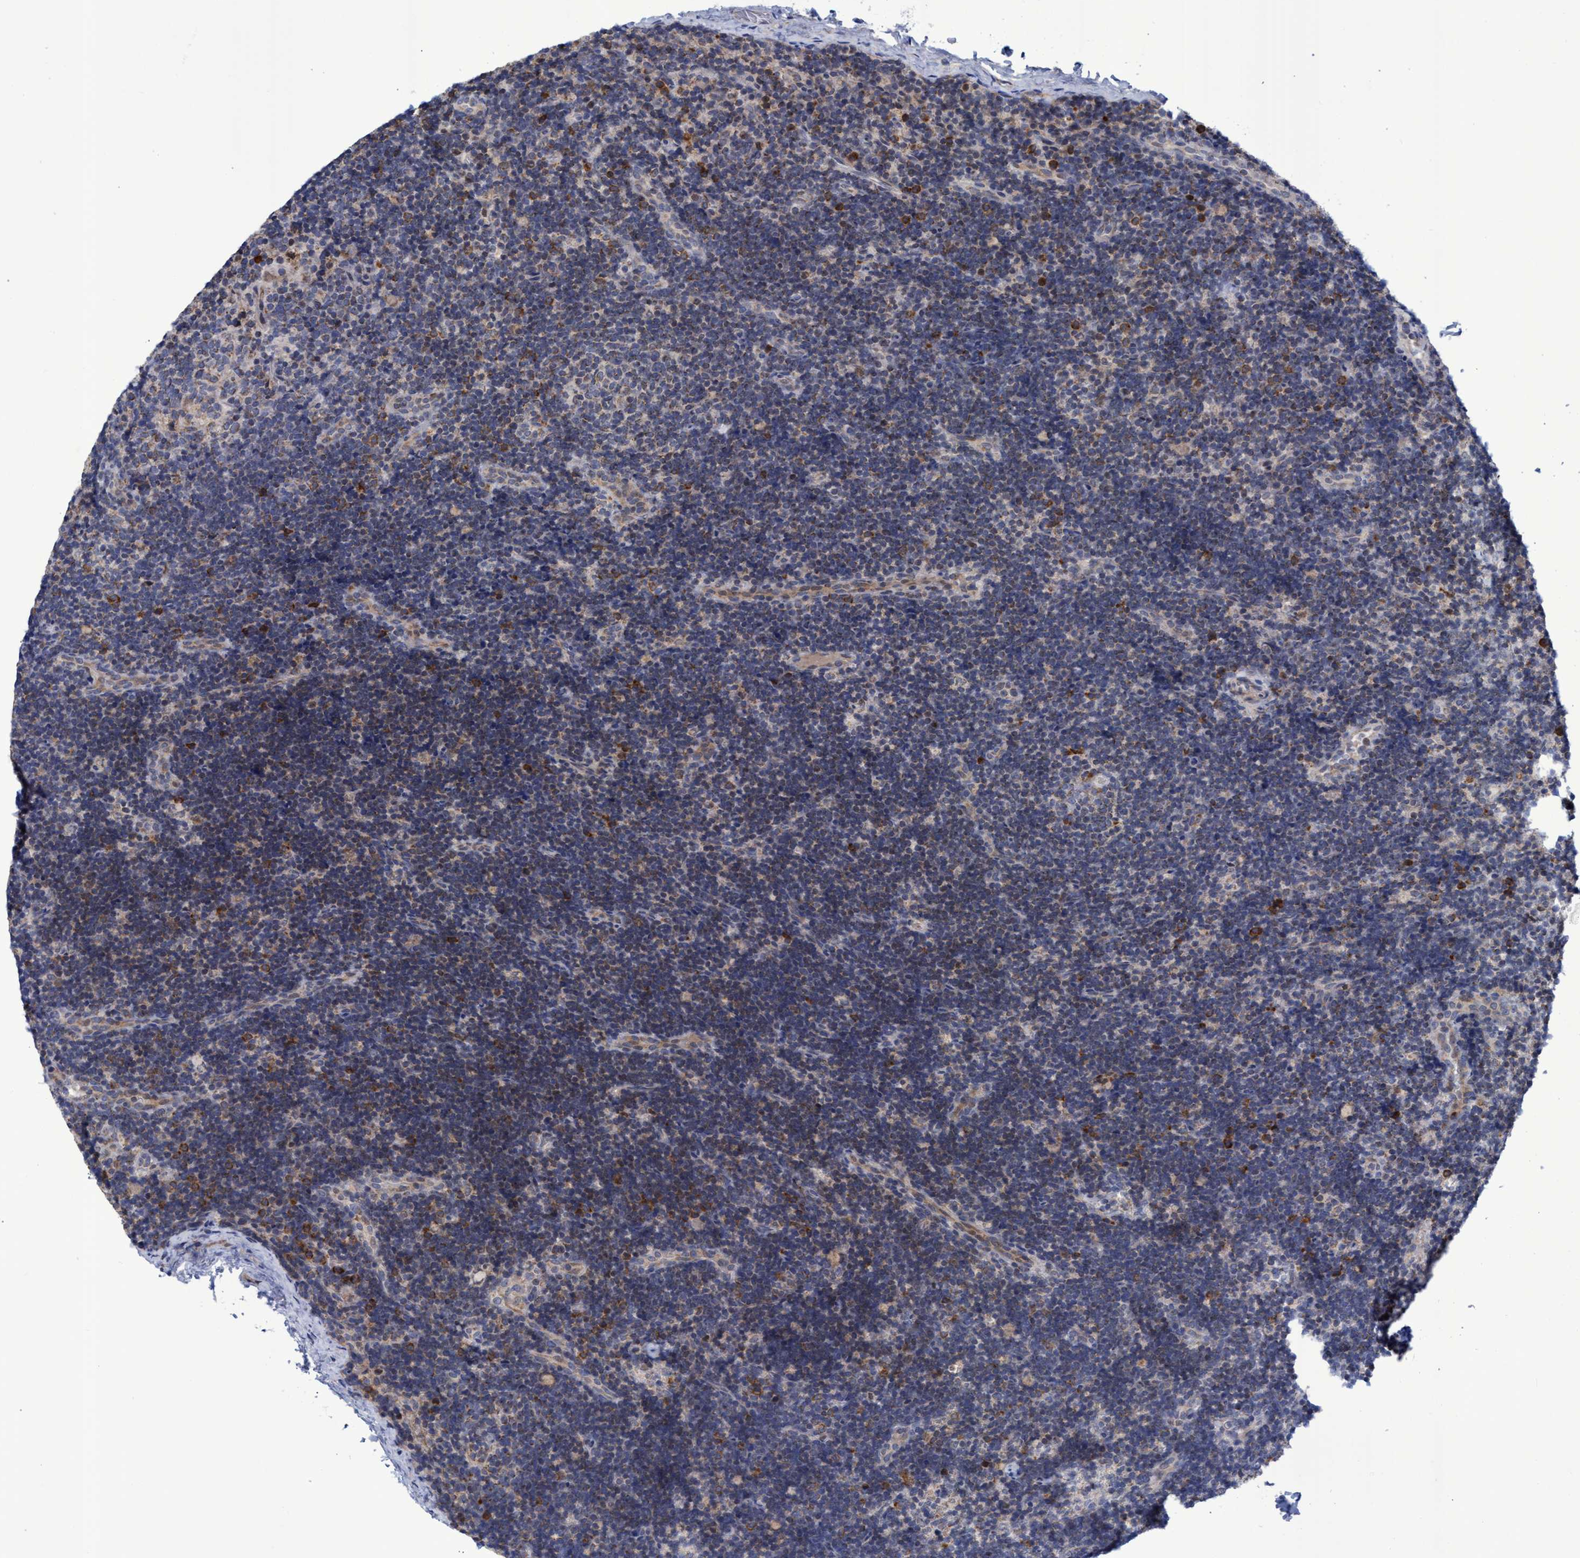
{"staining": {"intensity": "weak", "quantity": "<25%", "location": "cytoplasmic/membranous"}, "tissue": "lymph node", "cell_type": "Germinal center cells", "image_type": "normal", "snomed": [{"axis": "morphology", "description": "Normal tissue, NOS"}, {"axis": "topography", "description": "Lymph node"}], "caption": "Germinal center cells are negative for brown protein staining in normal lymph node. (DAB IHC visualized using brightfield microscopy, high magnification).", "gene": "NAT16", "patient": {"sex": "female", "age": 14}}